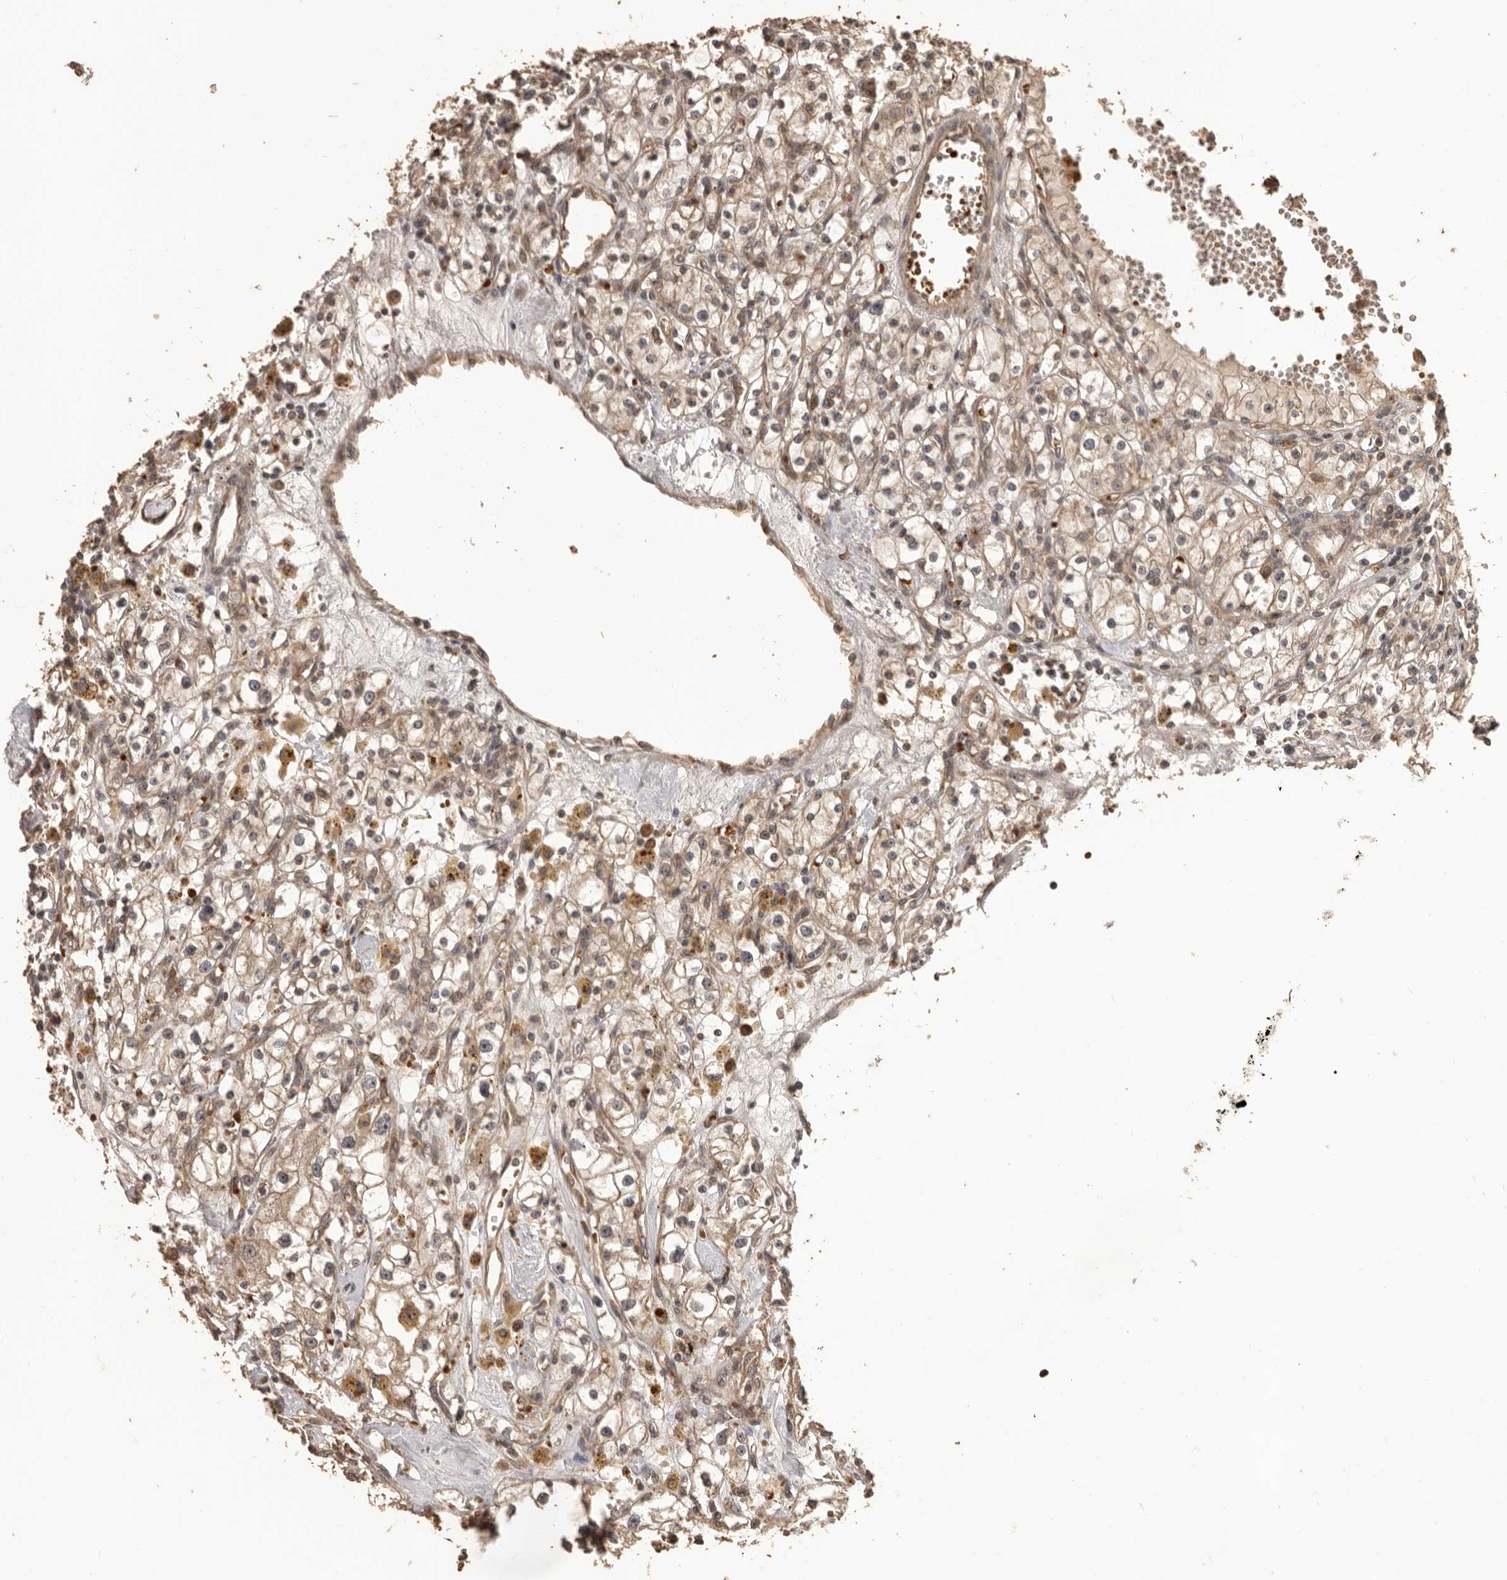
{"staining": {"intensity": "moderate", "quantity": ">75%", "location": "cytoplasmic/membranous"}, "tissue": "renal cancer", "cell_type": "Tumor cells", "image_type": "cancer", "snomed": [{"axis": "morphology", "description": "Adenocarcinoma, NOS"}, {"axis": "topography", "description": "Kidney"}], "caption": "A high-resolution histopathology image shows IHC staining of renal cancer (adenocarcinoma), which exhibits moderate cytoplasmic/membranous expression in about >75% of tumor cells.", "gene": "QRSL1", "patient": {"sex": "male", "age": 56}}